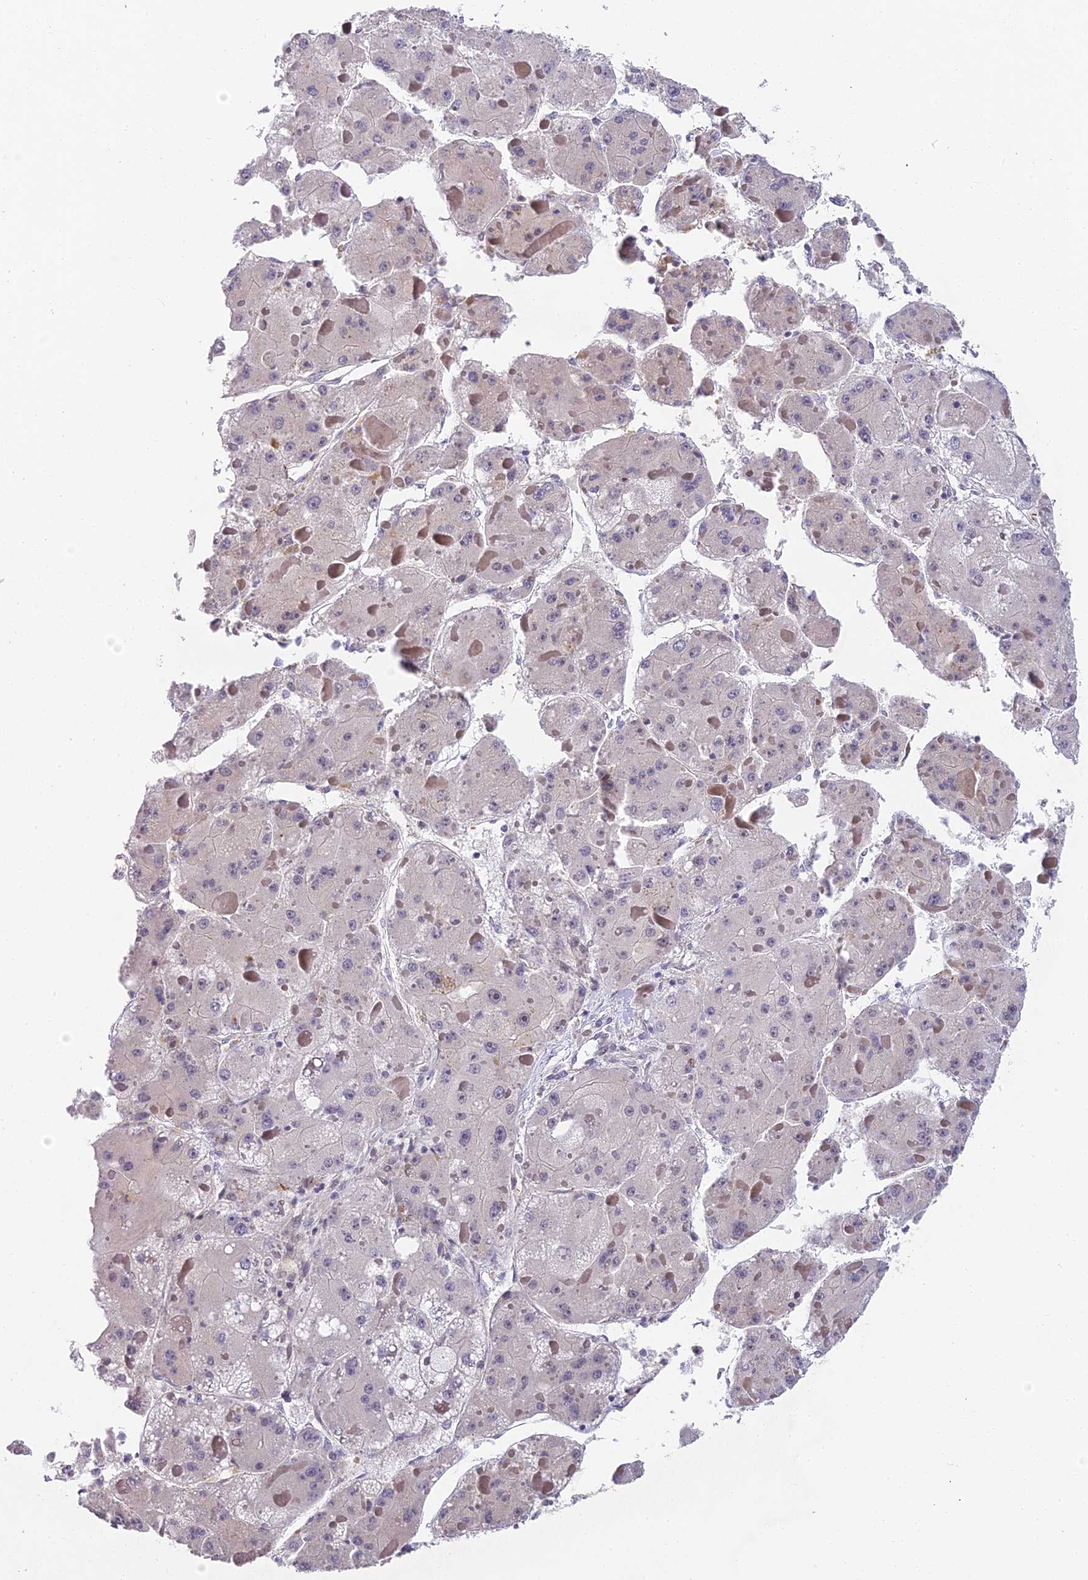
{"staining": {"intensity": "negative", "quantity": "none", "location": "none"}, "tissue": "liver cancer", "cell_type": "Tumor cells", "image_type": "cancer", "snomed": [{"axis": "morphology", "description": "Carcinoma, Hepatocellular, NOS"}, {"axis": "topography", "description": "Liver"}], "caption": "The photomicrograph demonstrates no significant positivity in tumor cells of liver cancer (hepatocellular carcinoma).", "gene": "DNAAF10", "patient": {"sex": "female", "age": 73}}